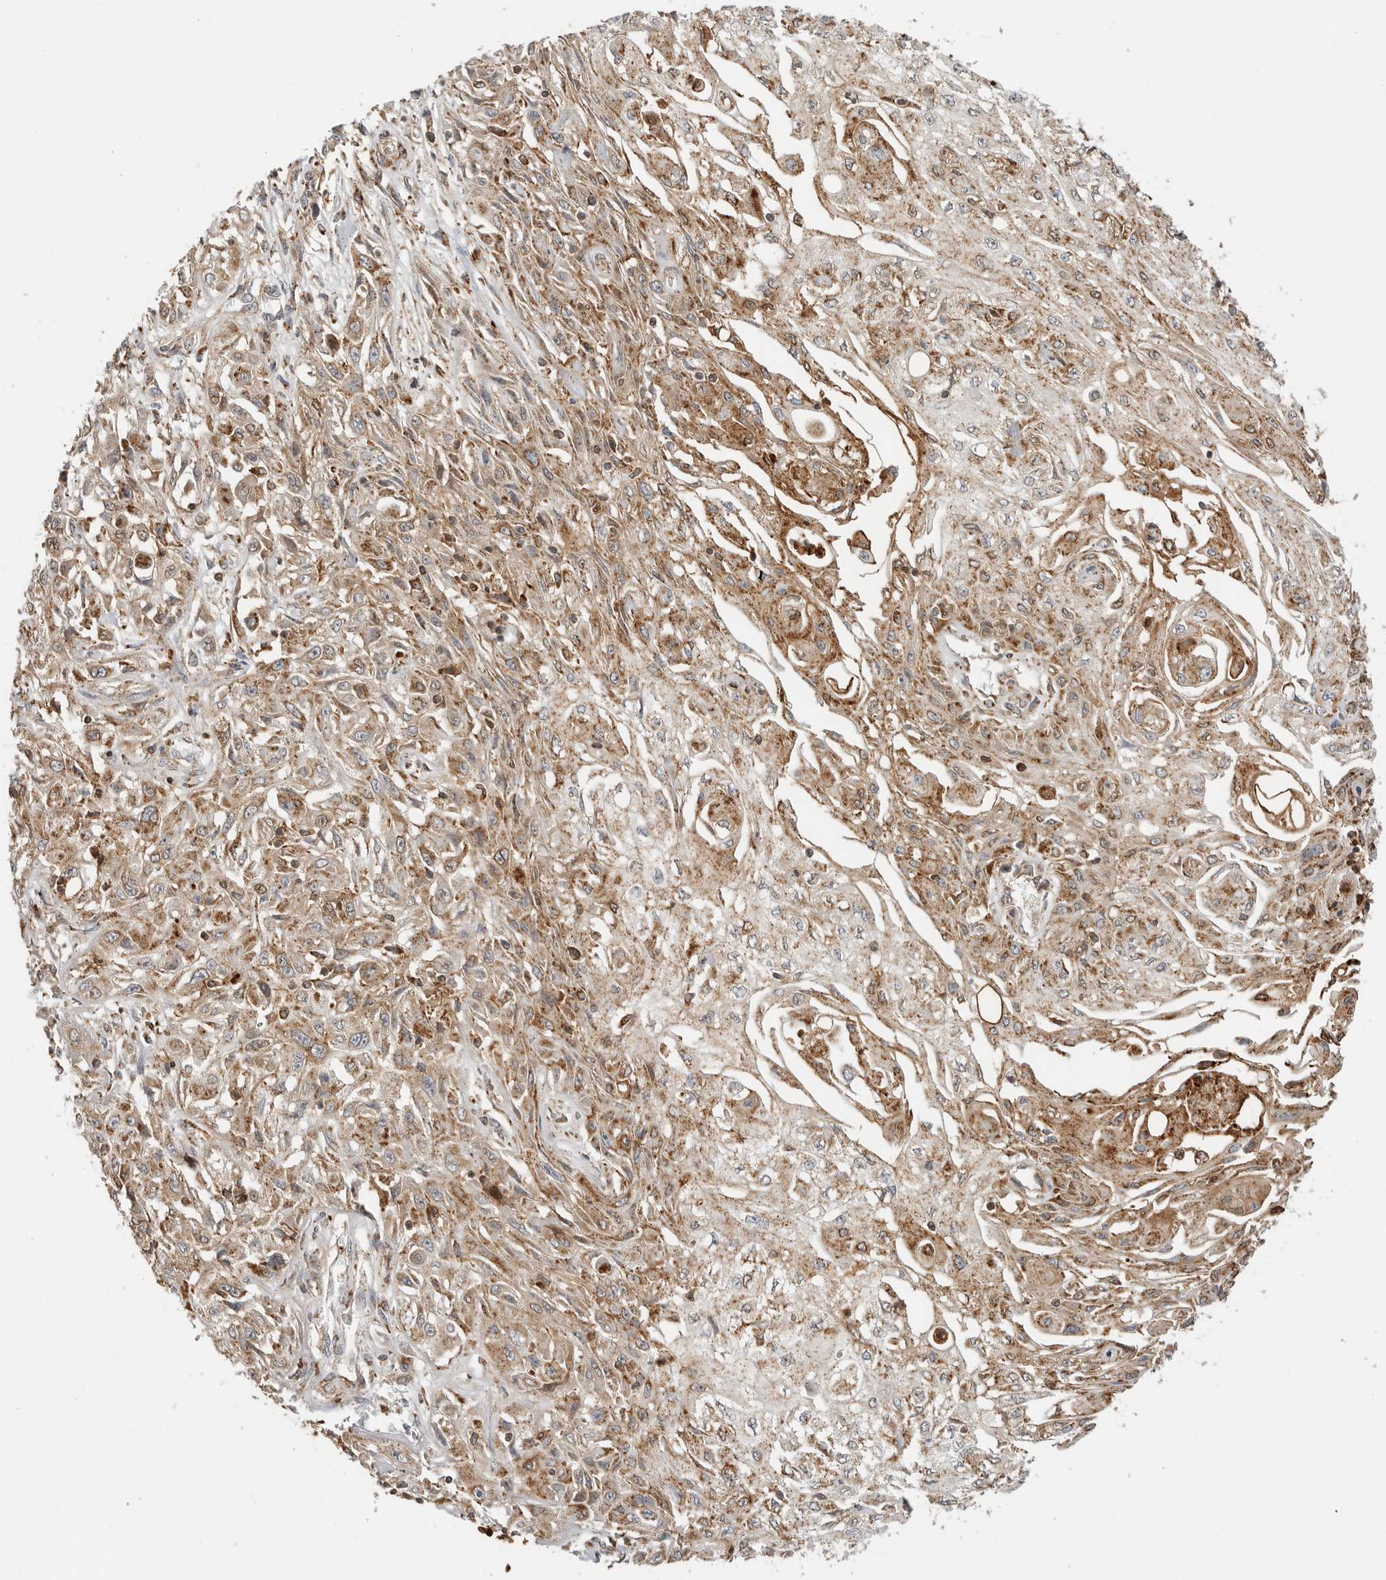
{"staining": {"intensity": "moderate", "quantity": ">75%", "location": "cytoplasmic/membranous"}, "tissue": "skin cancer", "cell_type": "Tumor cells", "image_type": "cancer", "snomed": [{"axis": "morphology", "description": "Squamous cell carcinoma, NOS"}, {"axis": "morphology", "description": "Squamous cell carcinoma, metastatic, NOS"}, {"axis": "topography", "description": "Skin"}, {"axis": "topography", "description": "Lymph node"}], "caption": "Immunohistochemical staining of human squamous cell carcinoma (skin) displays medium levels of moderate cytoplasmic/membranous protein positivity in approximately >75% of tumor cells.", "gene": "ANXA11", "patient": {"sex": "male", "age": 75}}